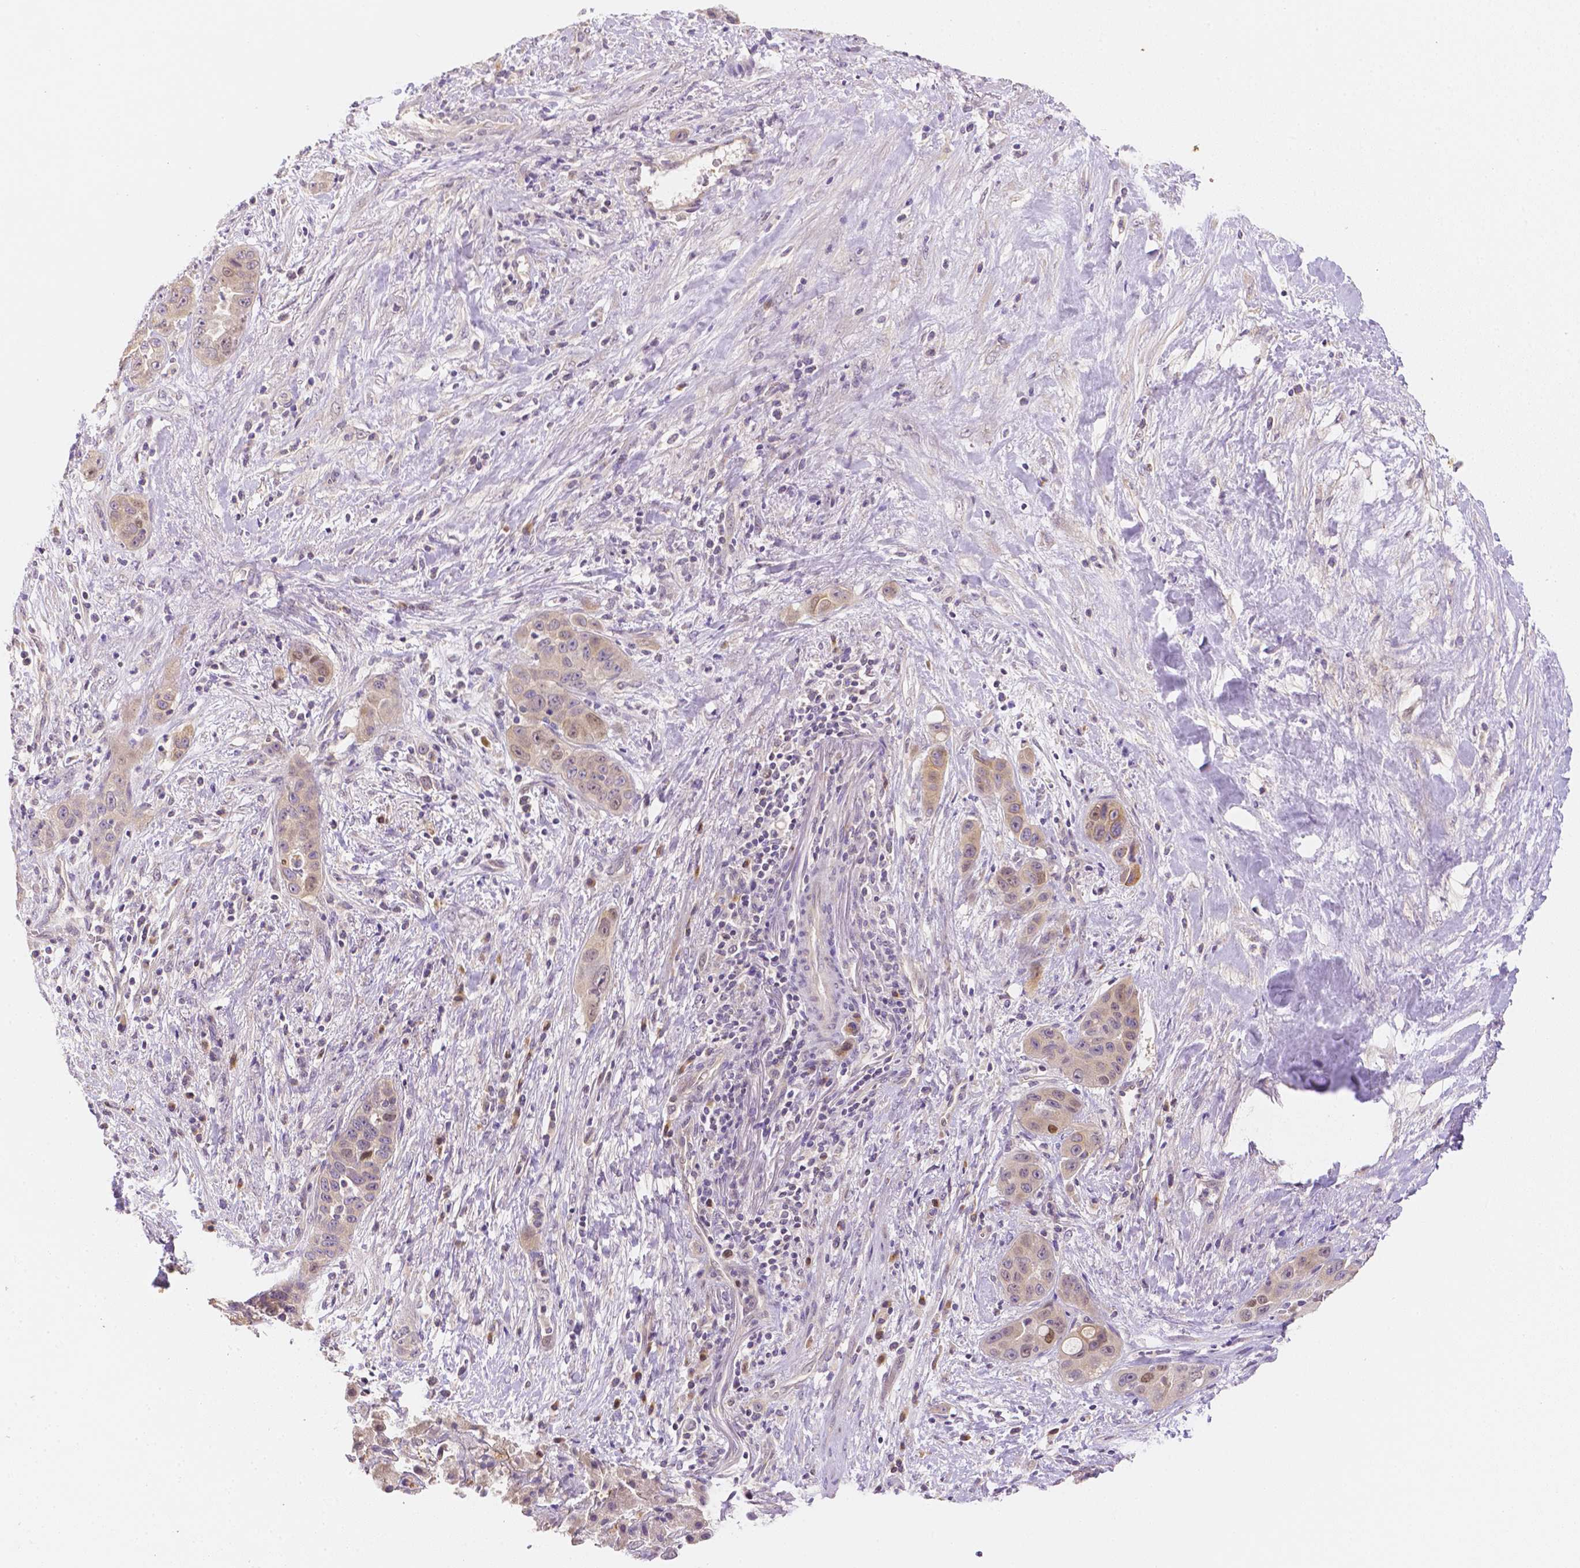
{"staining": {"intensity": "weak", "quantity": "<25%", "location": "nuclear"}, "tissue": "liver cancer", "cell_type": "Tumor cells", "image_type": "cancer", "snomed": [{"axis": "morphology", "description": "Cholangiocarcinoma"}, {"axis": "topography", "description": "Liver"}], "caption": "Liver cholangiocarcinoma was stained to show a protein in brown. There is no significant expression in tumor cells. (DAB immunohistochemistry visualized using brightfield microscopy, high magnification).", "gene": "C10orf67", "patient": {"sex": "female", "age": 52}}